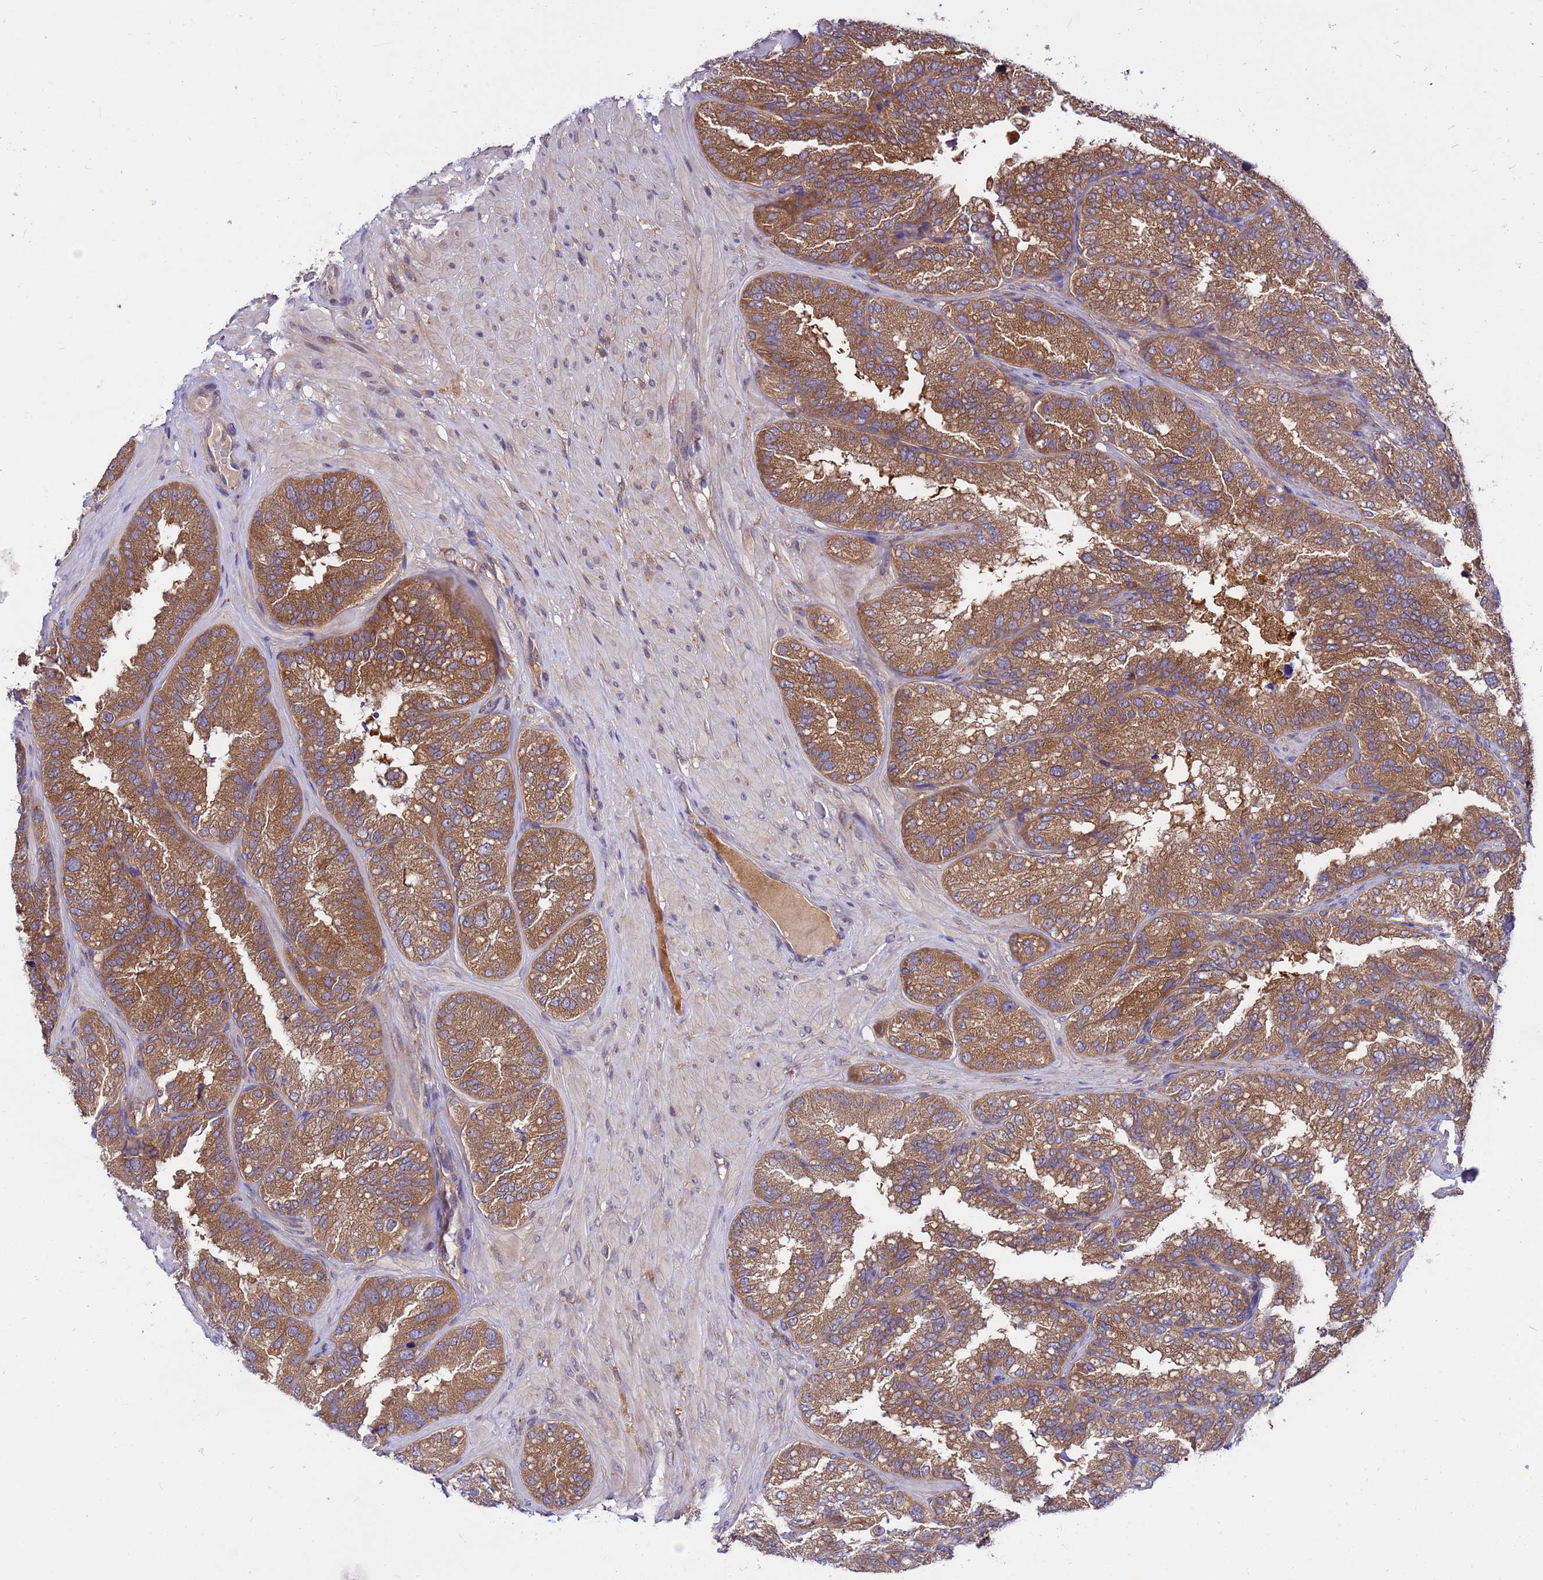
{"staining": {"intensity": "moderate", "quantity": ">75%", "location": "cytoplasmic/membranous"}, "tissue": "seminal vesicle", "cell_type": "Glandular cells", "image_type": "normal", "snomed": [{"axis": "morphology", "description": "Normal tissue, NOS"}, {"axis": "topography", "description": "Seminal veicle"}], "caption": "Immunohistochemical staining of unremarkable seminal vesicle displays >75% levels of moderate cytoplasmic/membranous protein staining in approximately >75% of glandular cells. (brown staining indicates protein expression, while blue staining denotes nuclei).", "gene": "GET3", "patient": {"sex": "male", "age": 58}}